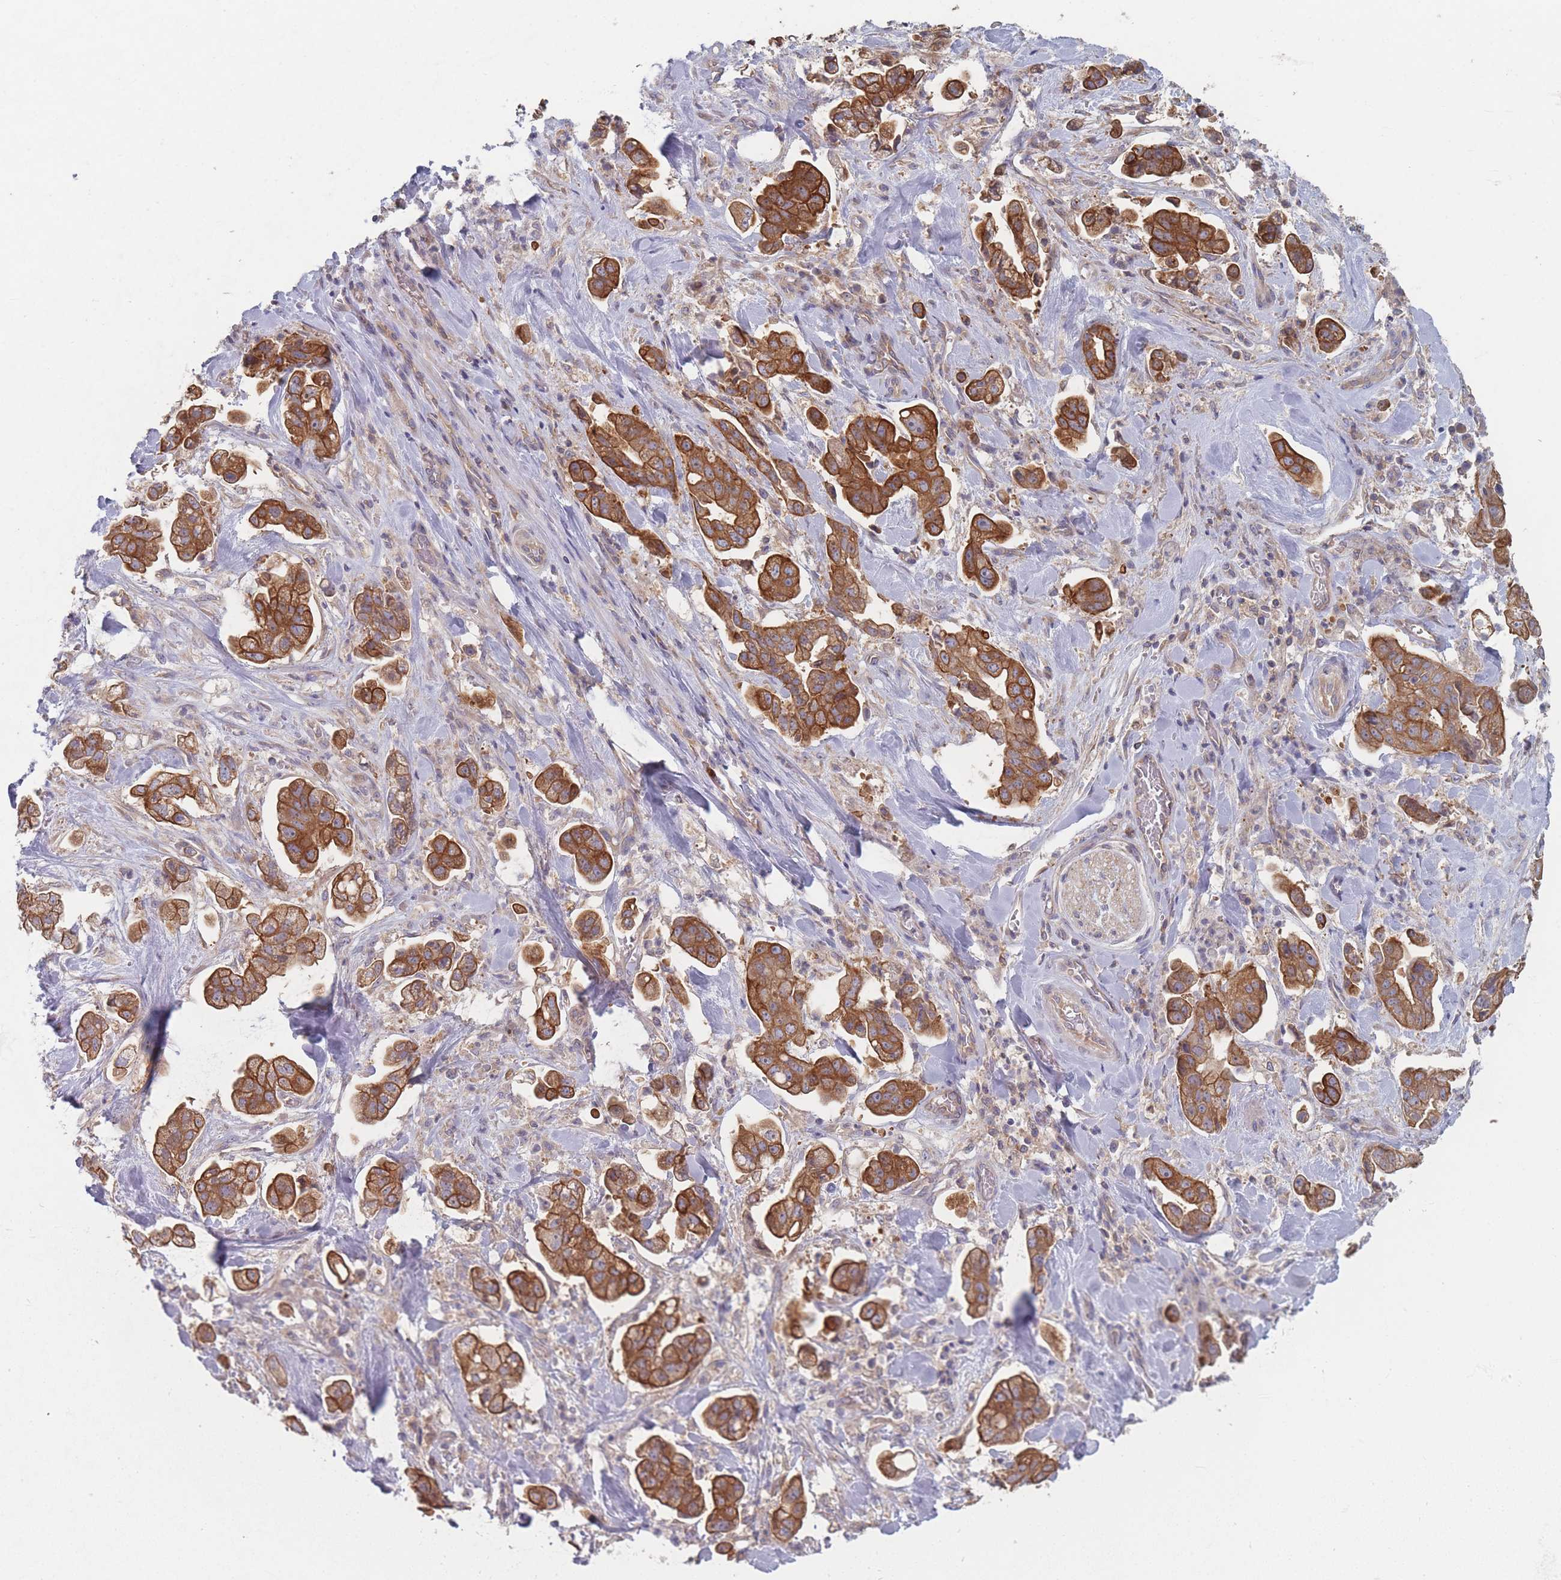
{"staining": {"intensity": "strong", "quantity": ">75%", "location": "cytoplasmic/membranous"}, "tissue": "stomach cancer", "cell_type": "Tumor cells", "image_type": "cancer", "snomed": [{"axis": "morphology", "description": "Adenocarcinoma, NOS"}, {"axis": "topography", "description": "Stomach"}], "caption": "Stomach adenocarcinoma was stained to show a protein in brown. There is high levels of strong cytoplasmic/membranous staining in approximately >75% of tumor cells.", "gene": "EFCC1", "patient": {"sex": "male", "age": 62}}